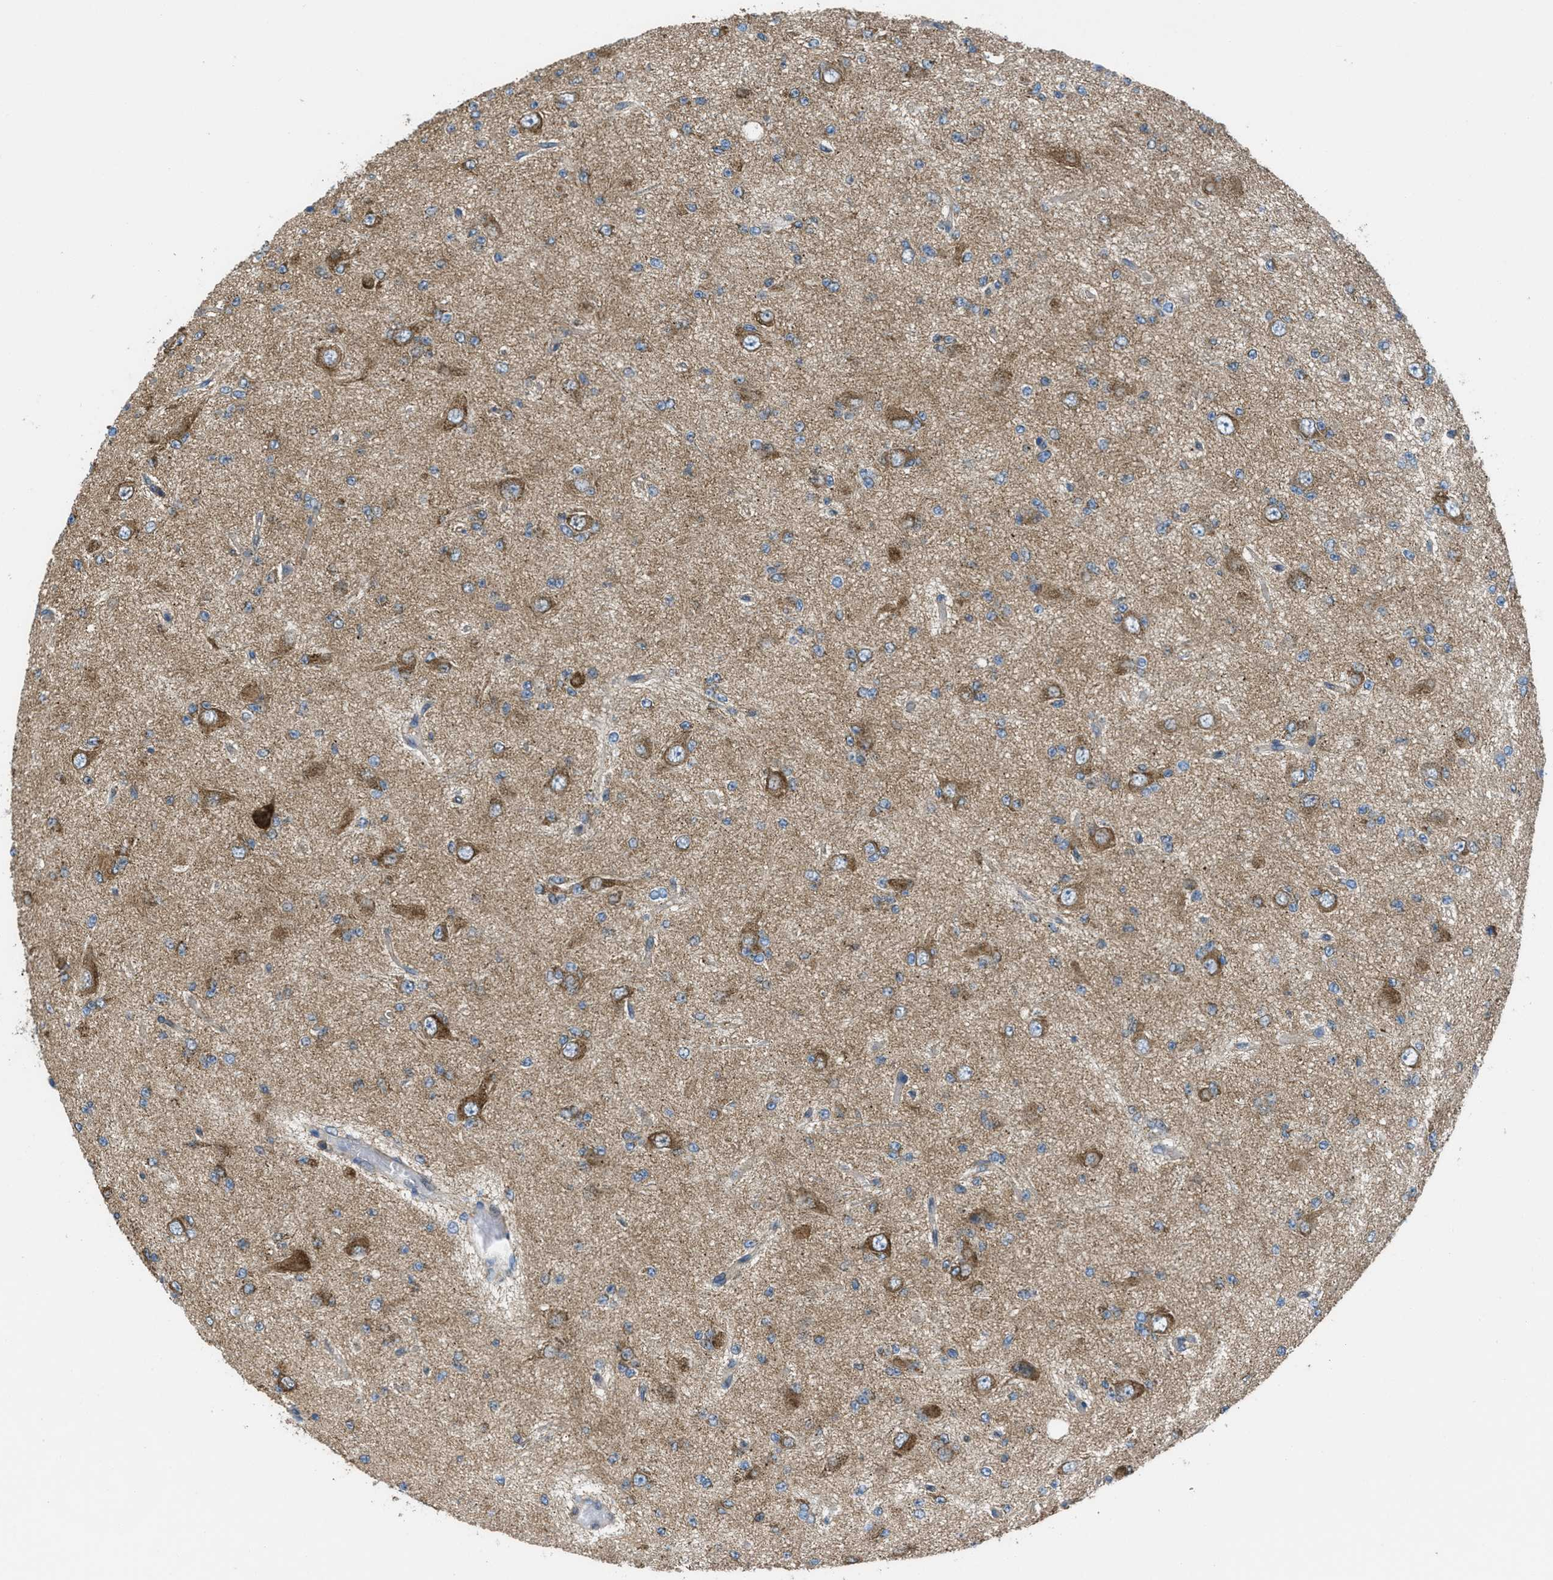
{"staining": {"intensity": "weak", "quantity": ">75%", "location": "cytoplasmic/membranous"}, "tissue": "glioma", "cell_type": "Tumor cells", "image_type": "cancer", "snomed": [{"axis": "morphology", "description": "Glioma, malignant, Low grade"}, {"axis": "topography", "description": "Brain"}], "caption": "Protein expression analysis of glioma displays weak cytoplasmic/membranous staining in about >75% of tumor cells. The staining was performed using DAB (3,3'-diaminobenzidine), with brown indicating positive protein expression. Nuclei are stained blue with hematoxylin.", "gene": "PIP5K1C", "patient": {"sex": "male", "age": 38}}